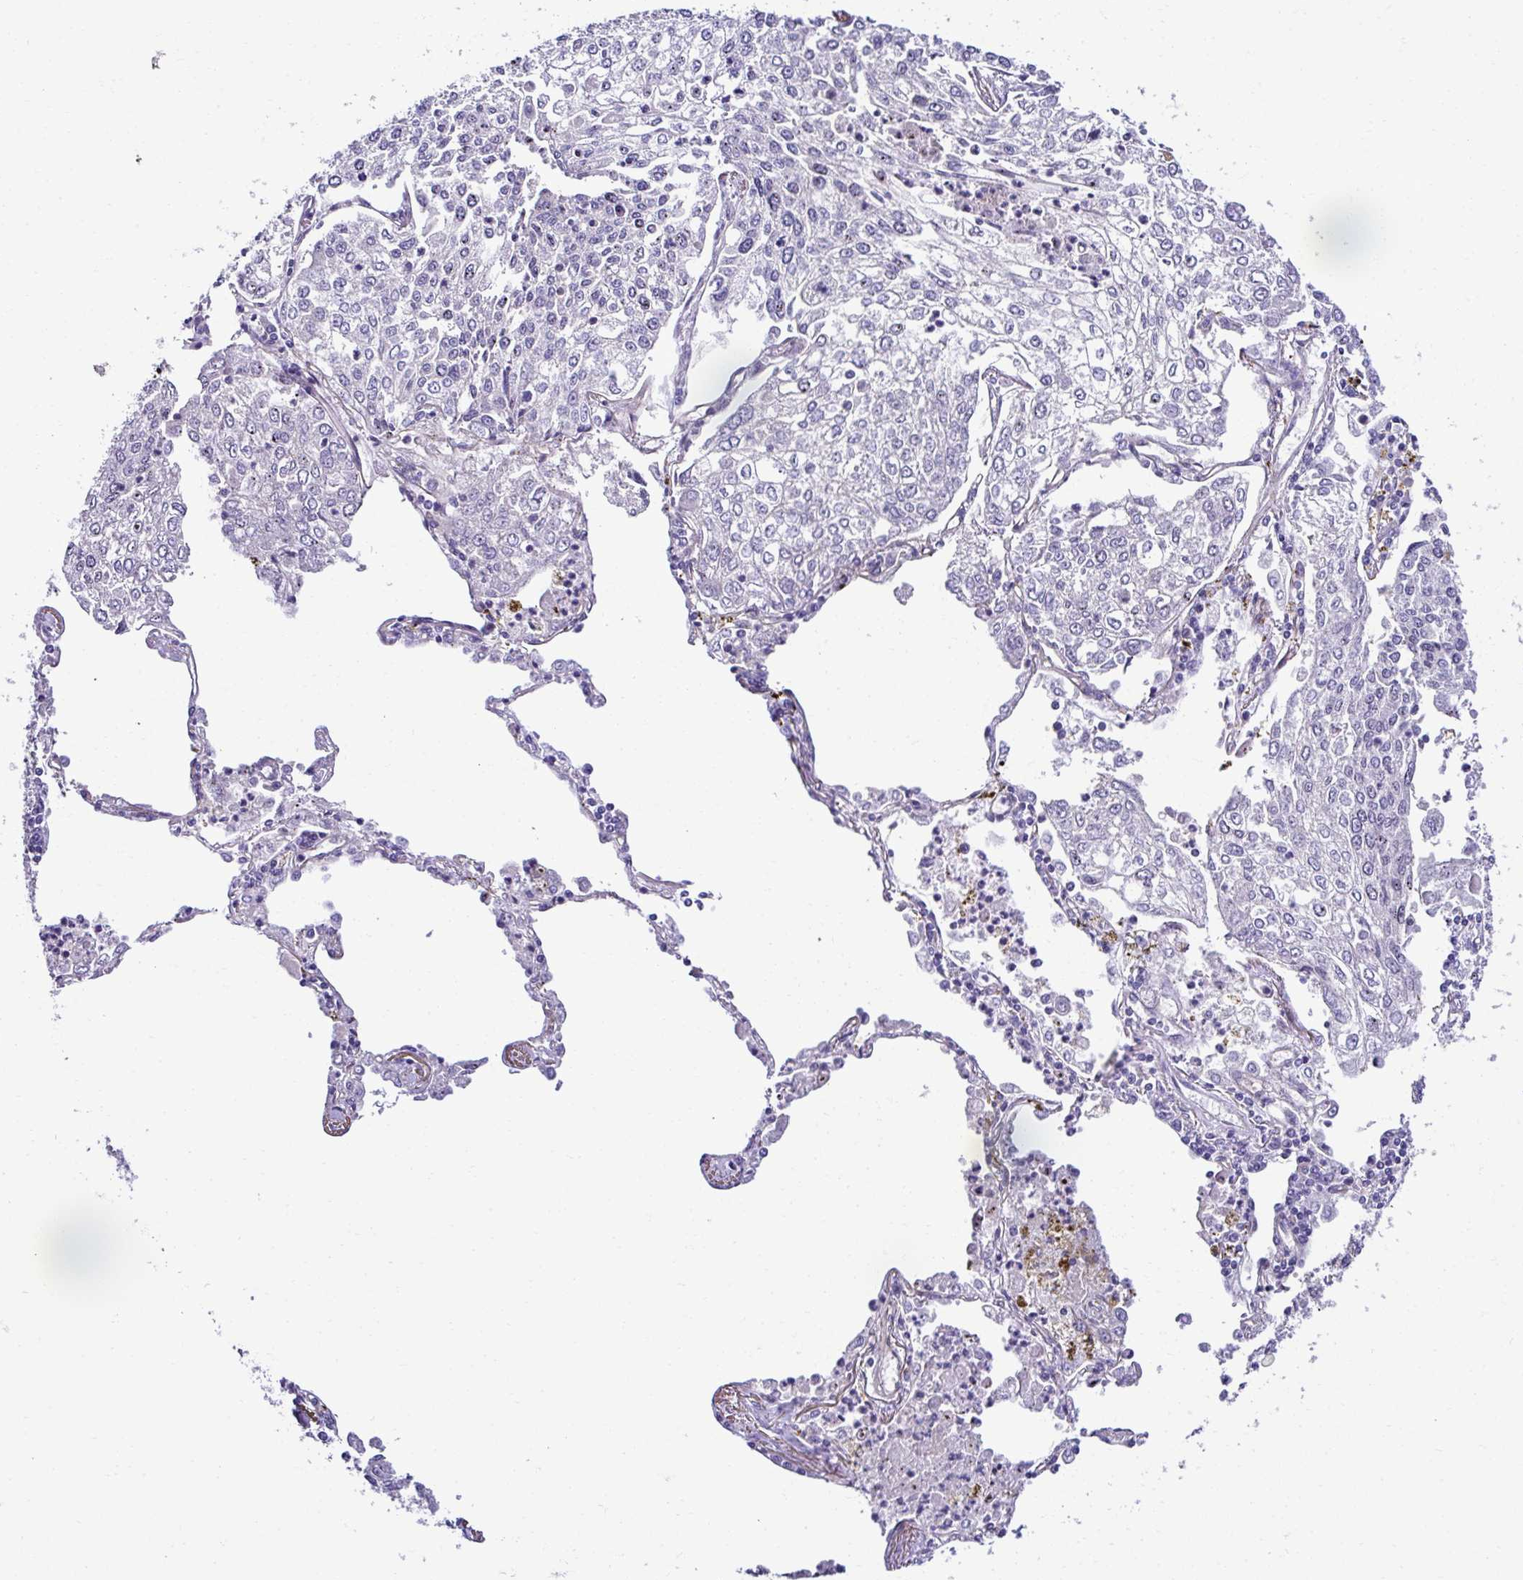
{"staining": {"intensity": "negative", "quantity": "none", "location": "none"}, "tissue": "lung cancer", "cell_type": "Tumor cells", "image_type": "cancer", "snomed": [{"axis": "morphology", "description": "Squamous cell carcinoma, NOS"}, {"axis": "topography", "description": "Lung"}], "caption": "High magnification brightfield microscopy of squamous cell carcinoma (lung) stained with DAB (brown) and counterstained with hematoxylin (blue): tumor cells show no significant staining.", "gene": "TRIM52", "patient": {"sex": "male", "age": 74}}